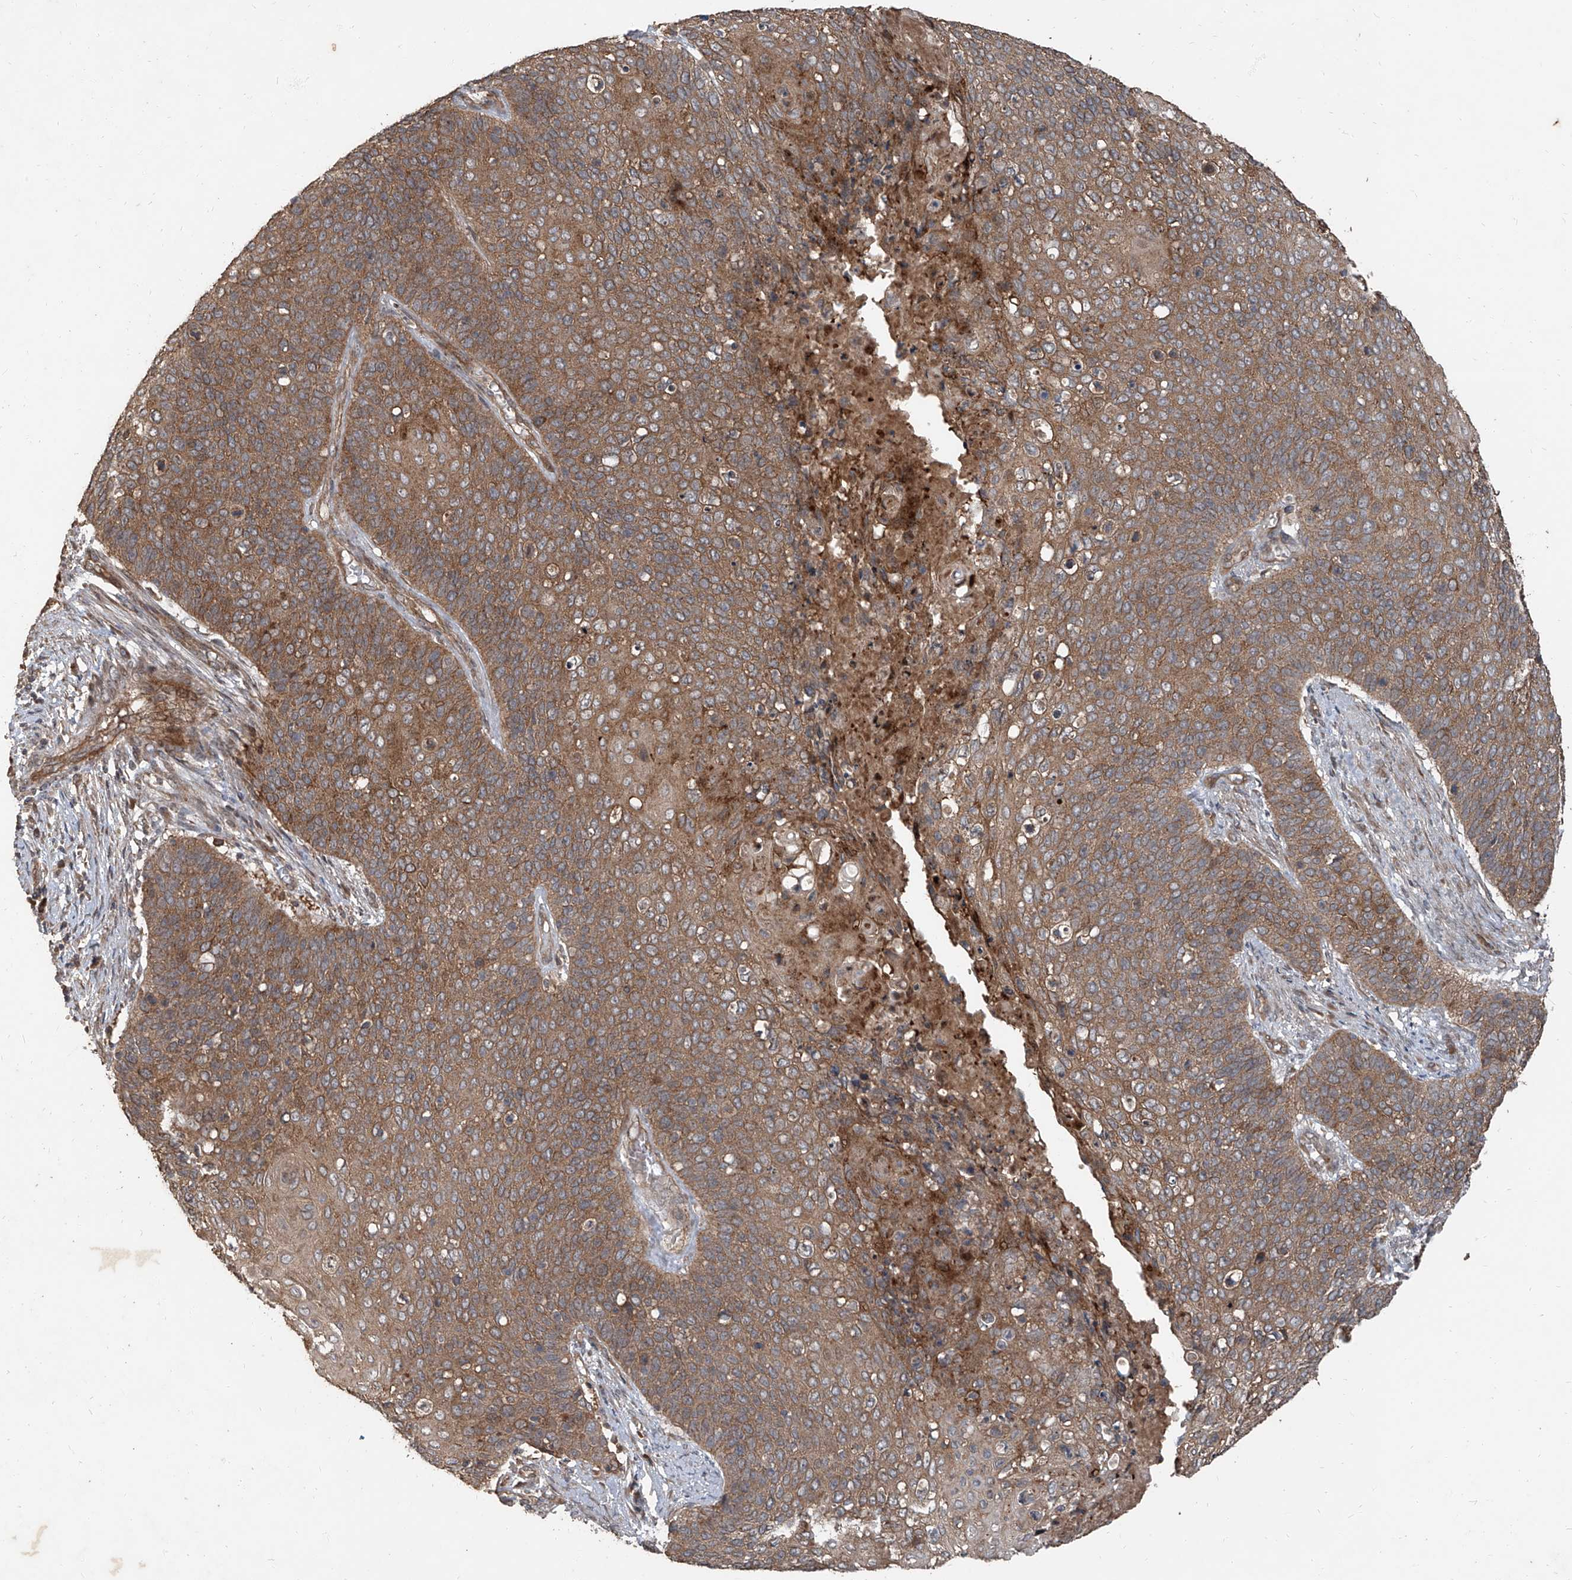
{"staining": {"intensity": "moderate", "quantity": ">75%", "location": "cytoplasmic/membranous"}, "tissue": "cervical cancer", "cell_type": "Tumor cells", "image_type": "cancer", "snomed": [{"axis": "morphology", "description": "Squamous cell carcinoma, NOS"}, {"axis": "topography", "description": "Cervix"}], "caption": "DAB immunohistochemical staining of human cervical cancer reveals moderate cytoplasmic/membranous protein positivity in about >75% of tumor cells. The staining was performed using DAB (3,3'-diaminobenzidine) to visualize the protein expression in brown, while the nuclei were stained in blue with hematoxylin (Magnification: 20x).", "gene": "CCN1", "patient": {"sex": "female", "age": 39}}